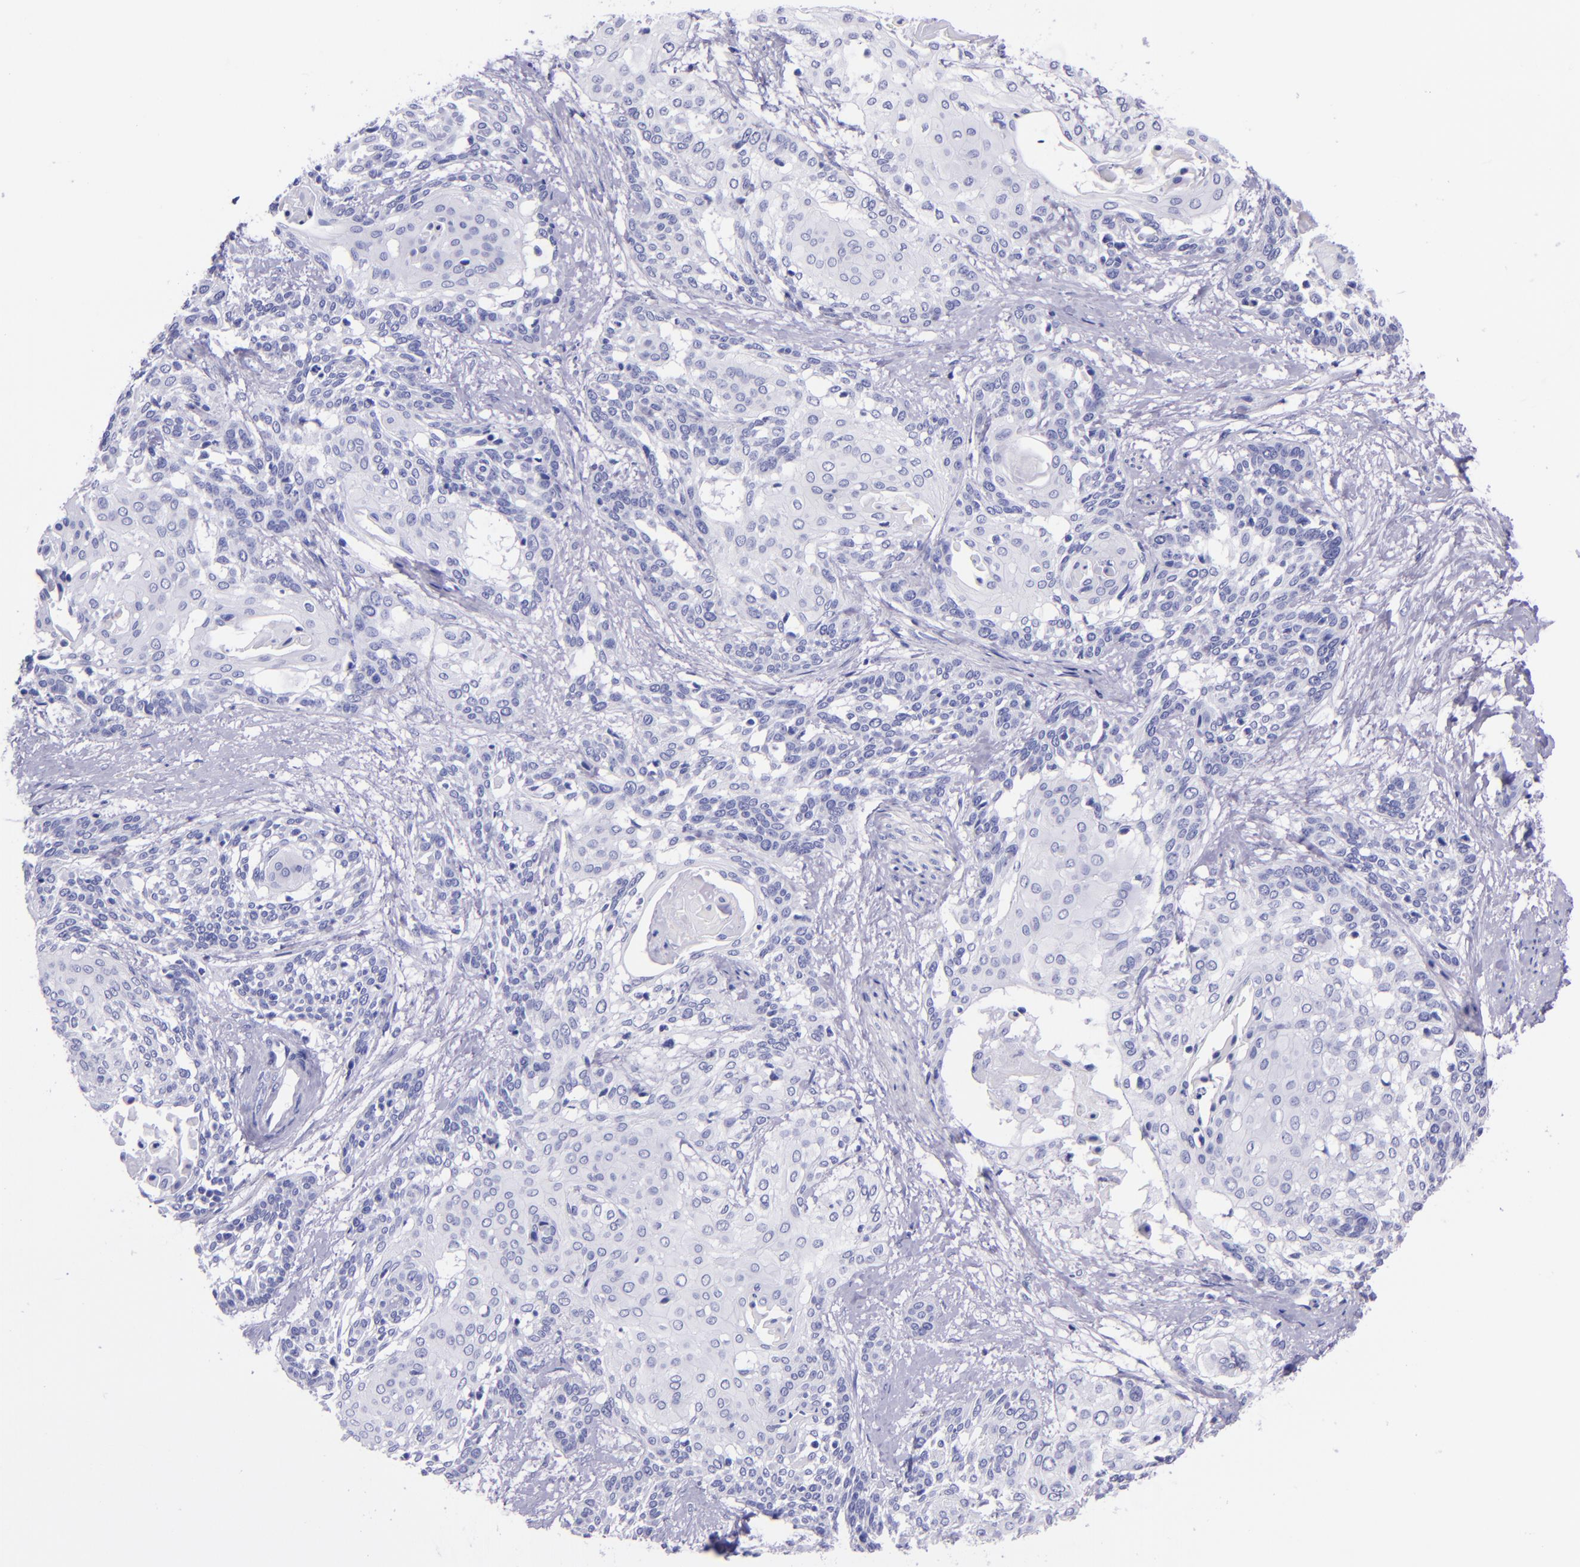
{"staining": {"intensity": "negative", "quantity": "none", "location": "none"}, "tissue": "cervical cancer", "cell_type": "Tumor cells", "image_type": "cancer", "snomed": [{"axis": "morphology", "description": "Squamous cell carcinoma, NOS"}, {"axis": "topography", "description": "Cervix"}], "caption": "Tumor cells are negative for brown protein staining in cervical squamous cell carcinoma.", "gene": "MBP", "patient": {"sex": "female", "age": 57}}